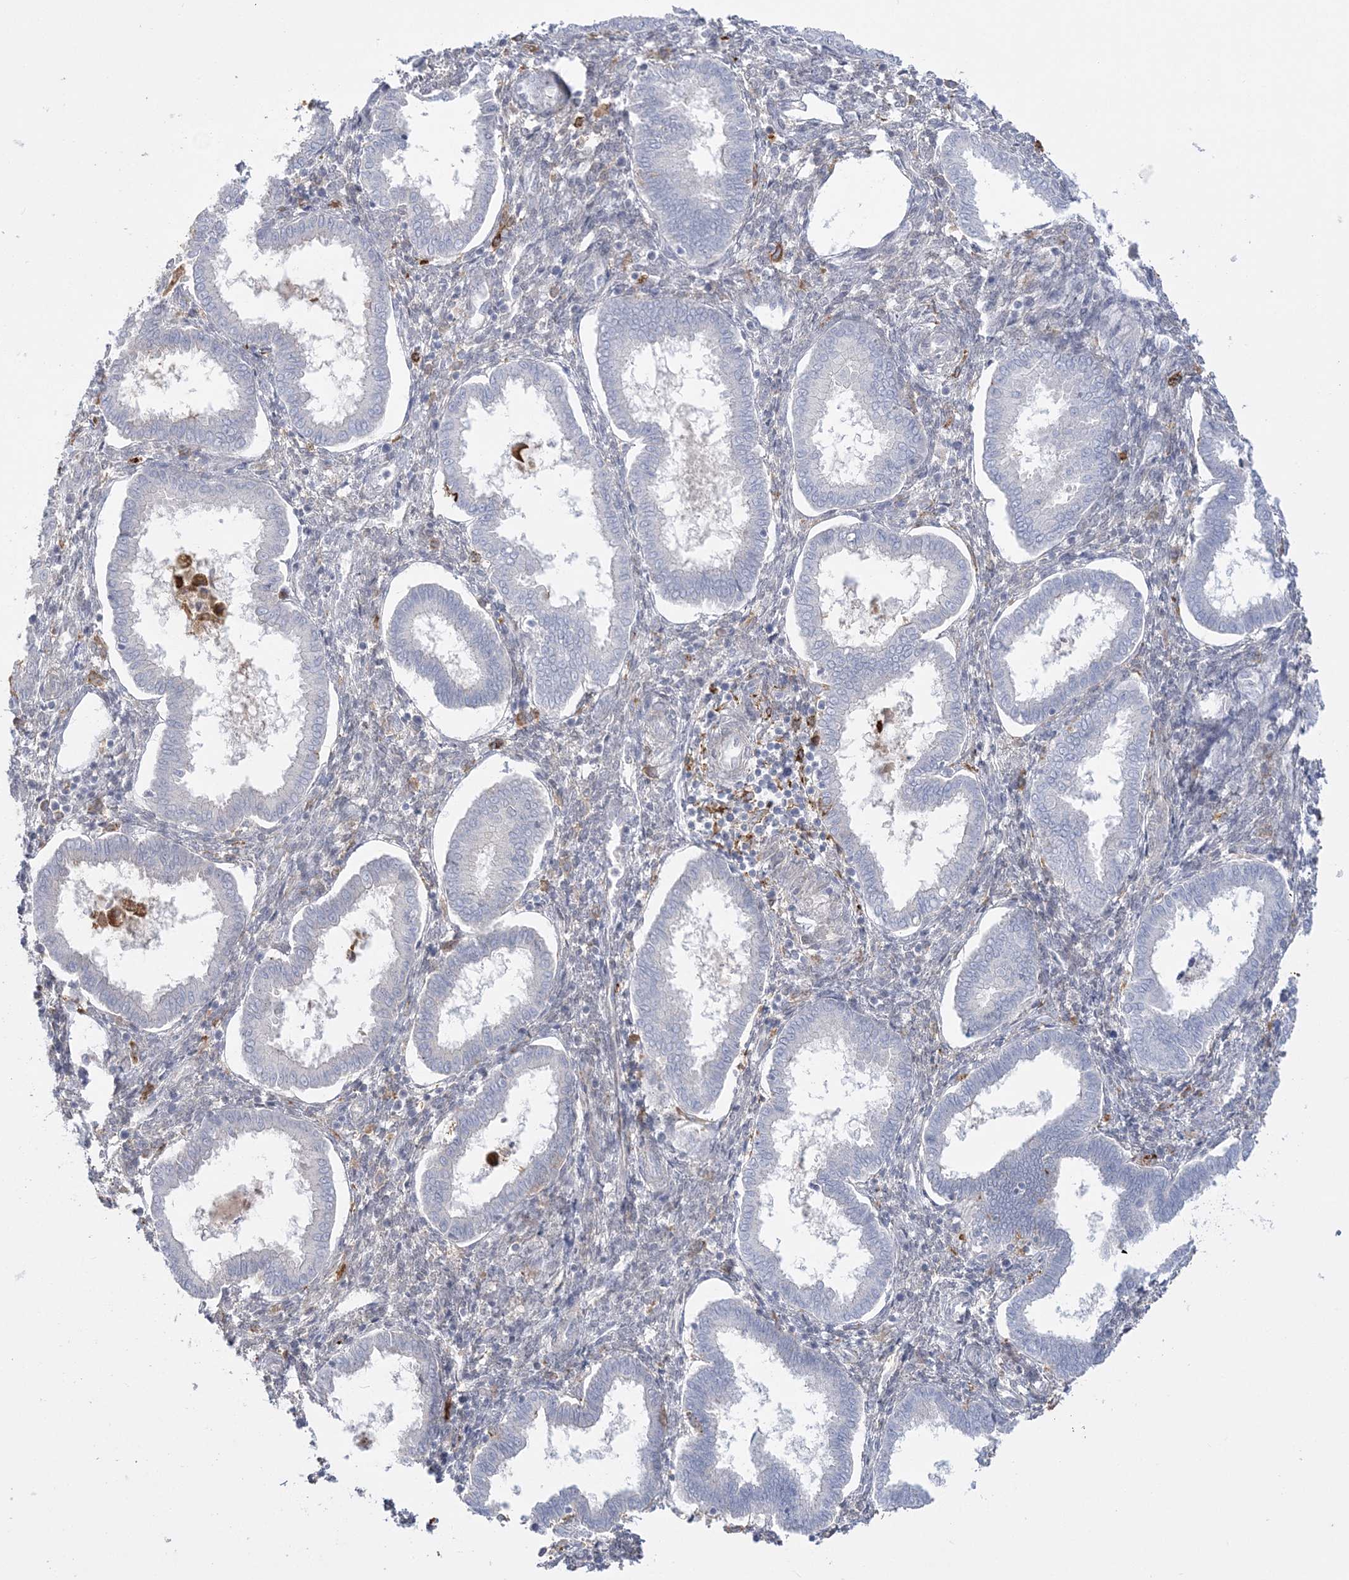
{"staining": {"intensity": "negative", "quantity": "none", "location": "none"}, "tissue": "endometrium", "cell_type": "Cells in endometrial stroma", "image_type": "normal", "snomed": [{"axis": "morphology", "description": "Normal tissue, NOS"}, {"axis": "topography", "description": "Endometrium"}], "caption": "IHC micrograph of benign human endometrium stained for a protein (brown), which shows no expression in cells in endometrial stroma. (Stains: DAB (3,3'-diaminobenzidine) IHC with hematoxylin counter stain, Microscopy: brightfield microscopy at high magnification).", "gene": "HAAO", "patient": {"sex": "female", "age": 24}}